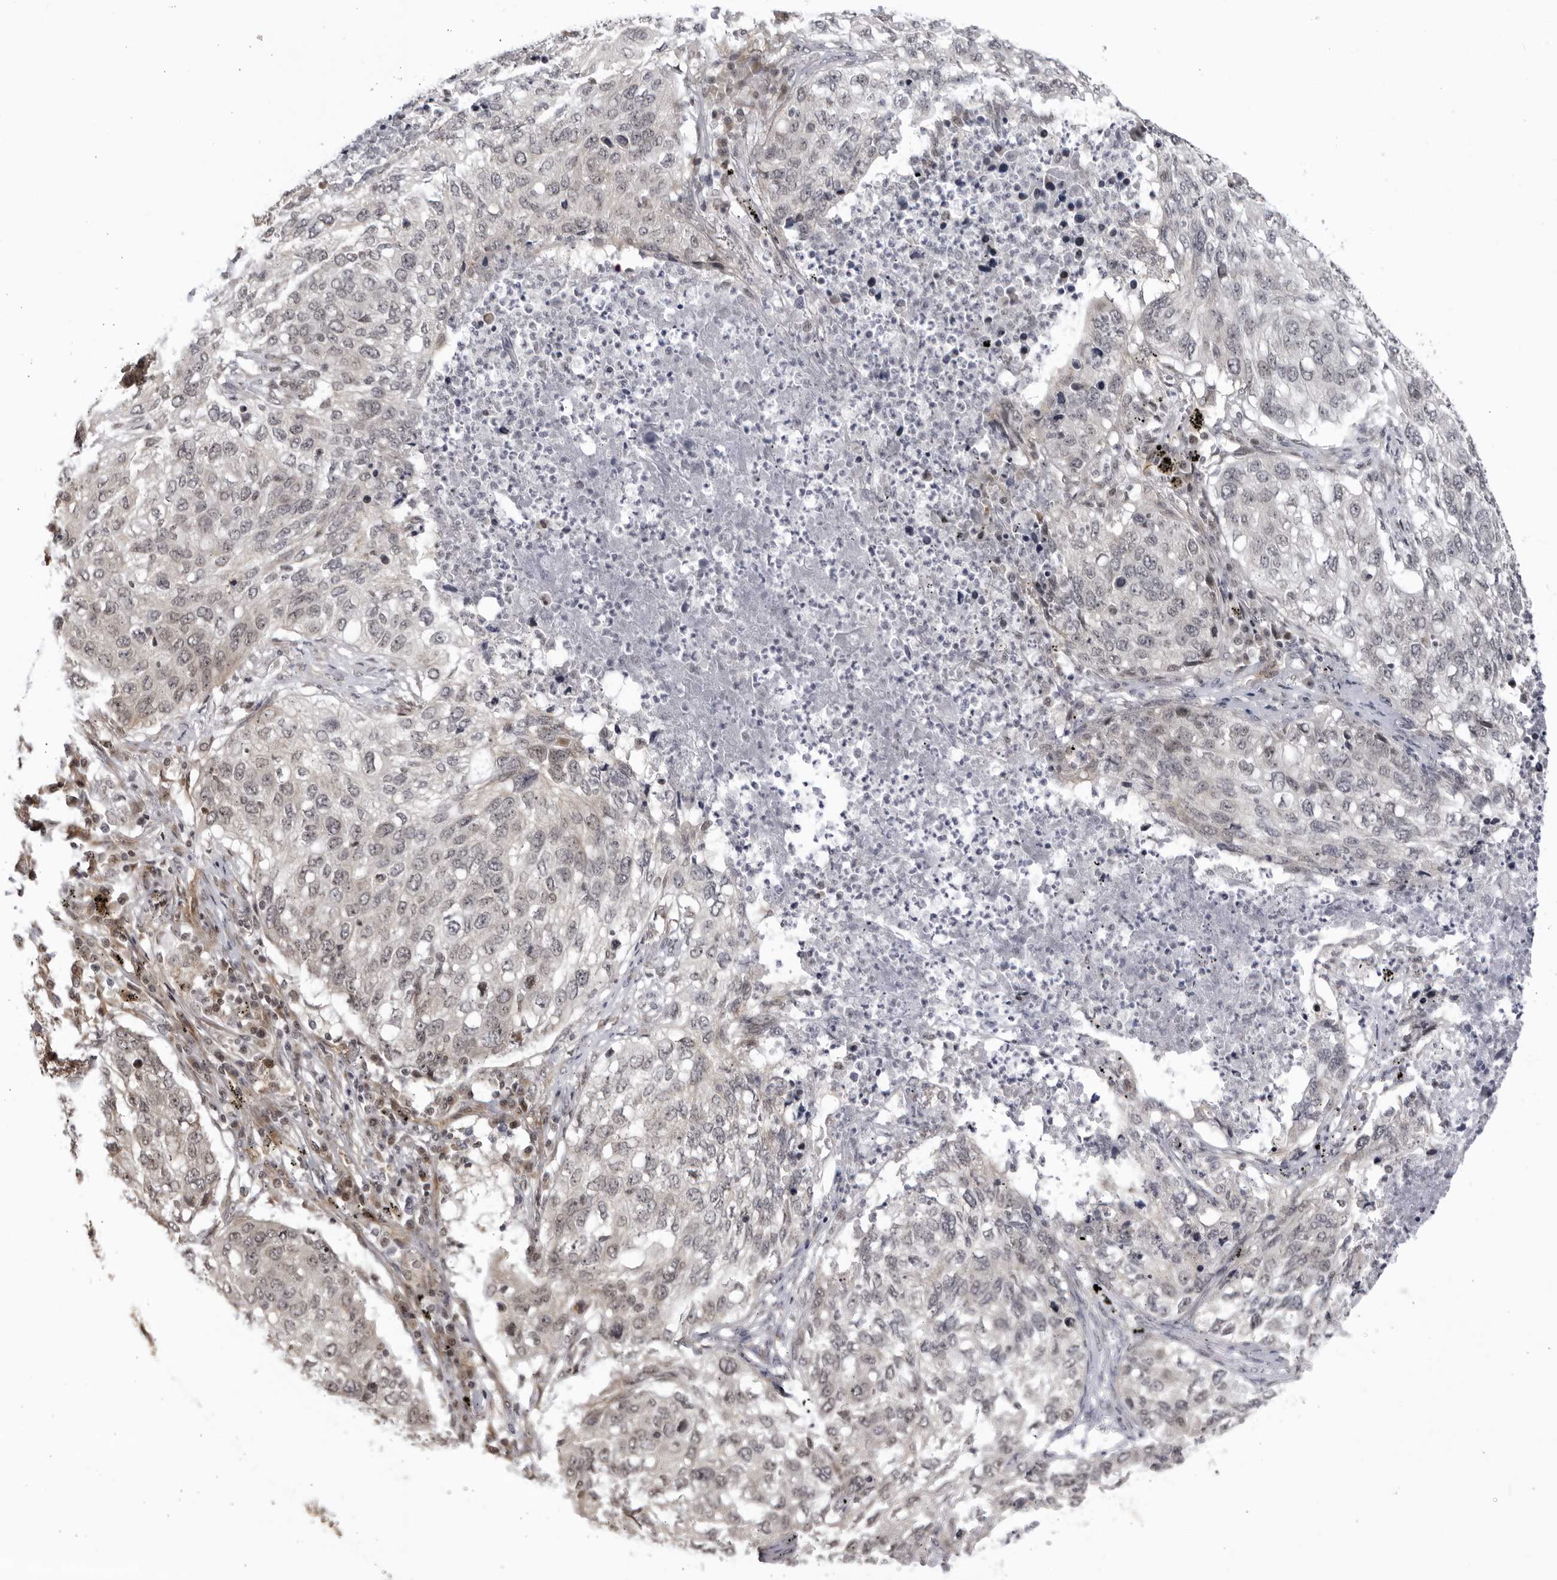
{"staining": {"intensity": "weak", "quantity": "25%-75%", "location": "nuclear"}, "tissue": "lung cancer", "cell_type": "Tumor cells", "image_type": "cancer", "snomed": [{"axis": "morphology", "description": "Squamous cell carcinoma, NOS"}, {"axis": "topography", "description": "Lung"}], "caption": "This photomicrograph reveals squamous cell carcinoma (lung) stained with immunohistochemistry (IHC) to label a protein in brown. The nuclear of tumor cells show weak positivity for the protein. Nuclei are counter-stained blue.", "gene": "CNBD1", "patient": {"sex": "female", "age": 63}}